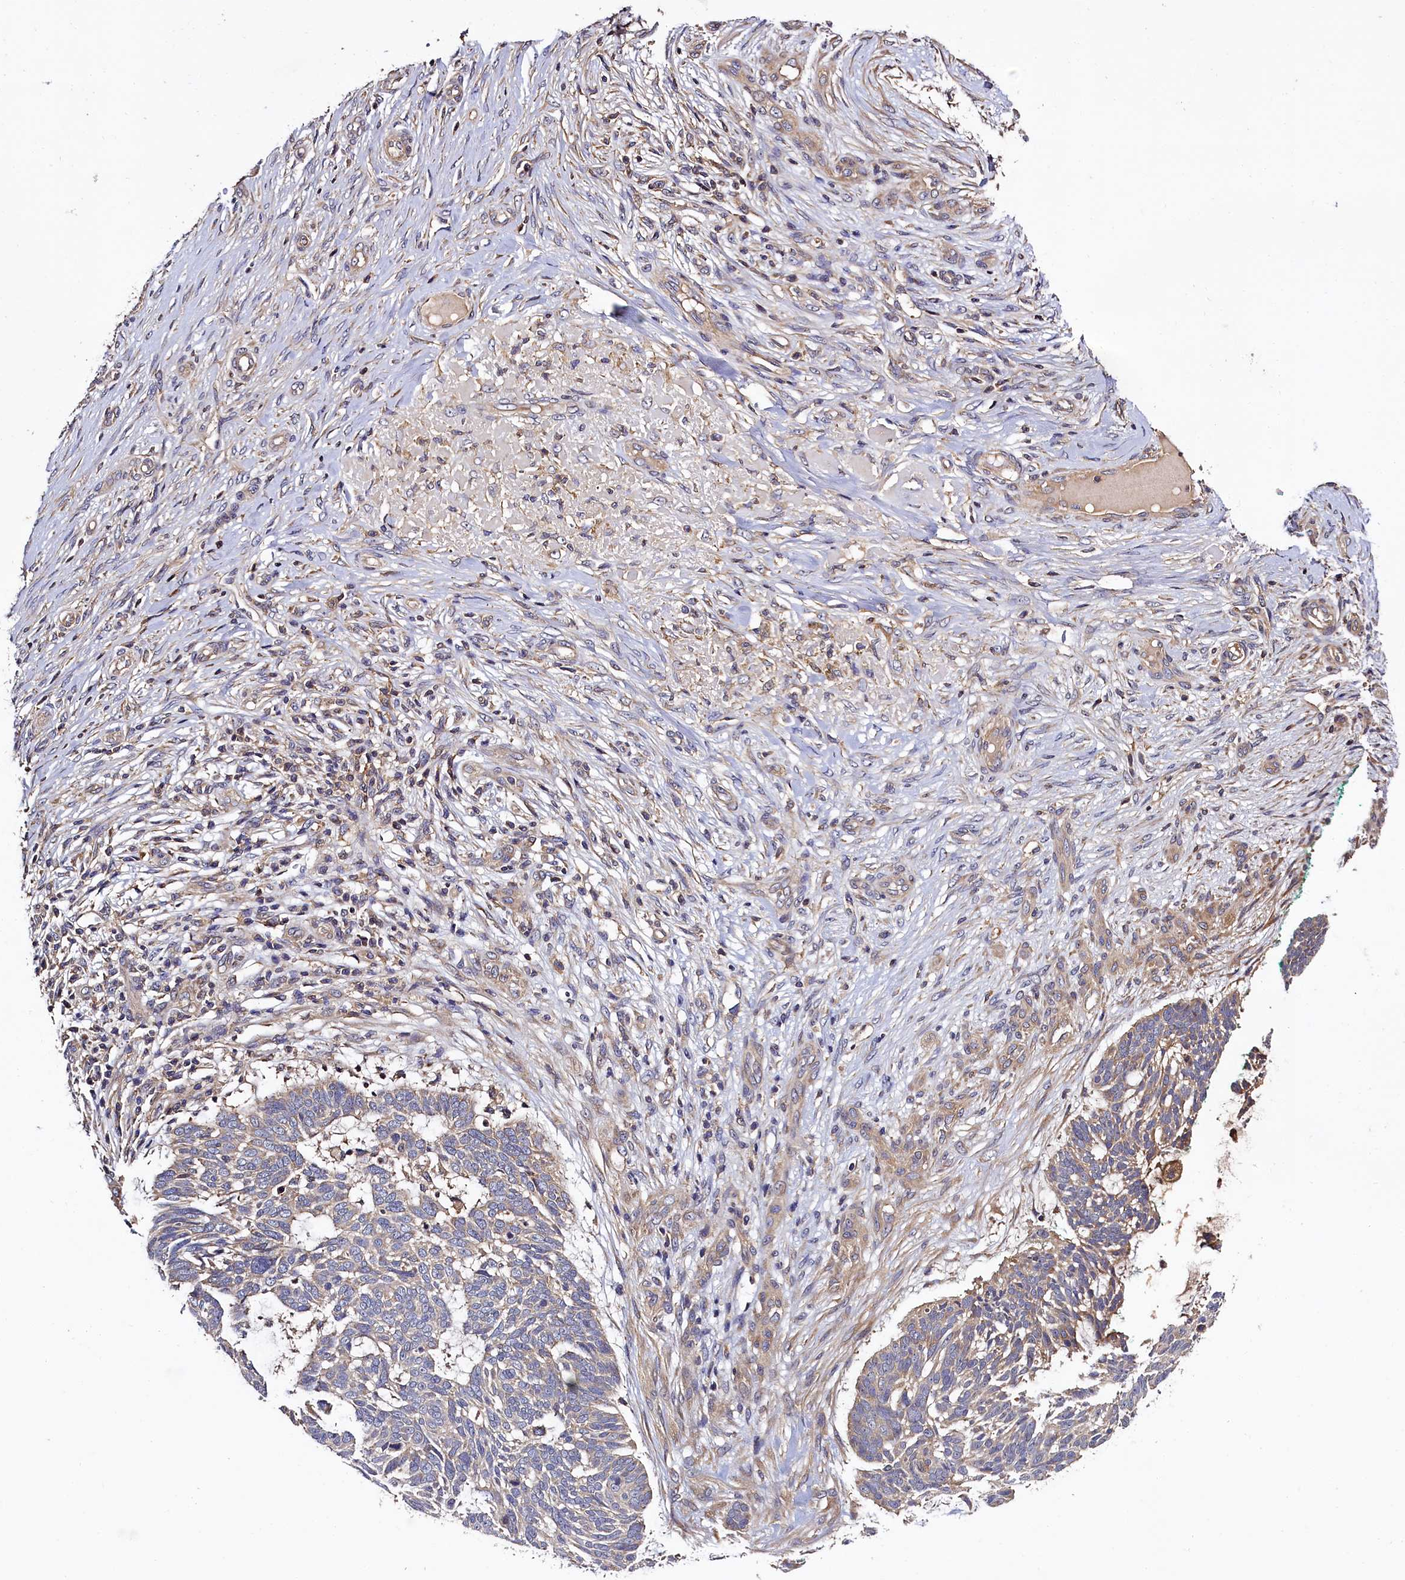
{"staining": {"intensity": "weak", "quantity": "<25%", "location": "cytoplasmic/membranous"}, "tissue": "skin cancer", "cell_type": "Tumor cells", "image_type": "cancer", "snomed": [{"axis": "morphology", "description": "Basal cell carcinoma"}, {"axis": "topography", "description": "Skin"}], "caption": "Immunohistochemistry (IHC) histopathology image of skin cancer (basal cell carcinoma) stained for a protein (brown), which shows no staining in tumor cells.", "gene": "KLC2", "patient": {"sex": "male", "age": 88}}